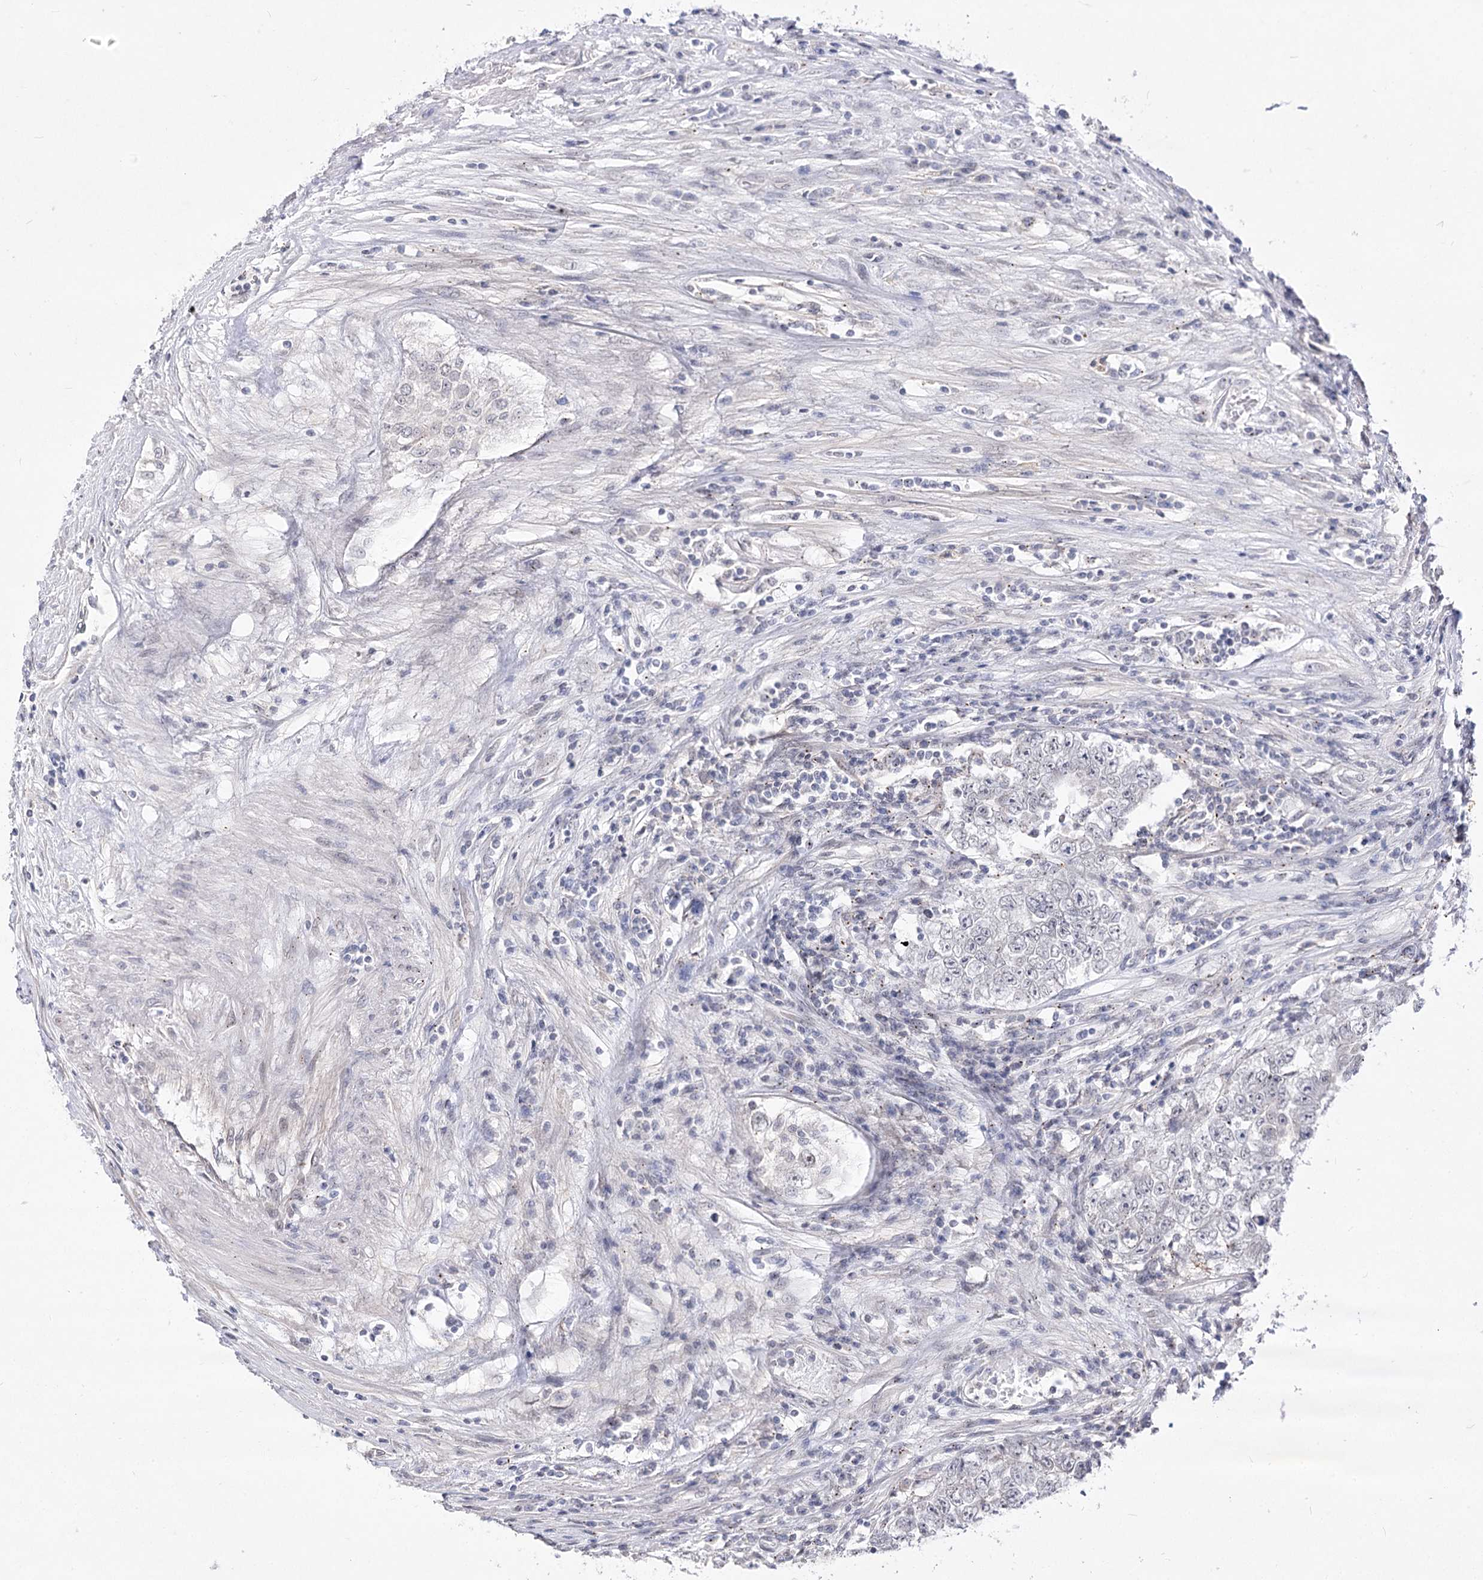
{"staining": {"intensity": "negative", "quantity": "none", "location": "none"}, "tissue": "testis cancer", "cell_type": "Tumor cells", "image_type": "cancer", "snomed": [{"axis": "morphology", "description": "Carcinoma, Embryonal, NOS"}, {"axis": "topography", "description": "Testis"}], "caption": "Immunohistochemistry (IHC) of human testis embryonal carcinoma displays no staining in tumor cells.", "gene": "ATP10B", "patient": {"sex": "male", "age": 25}}